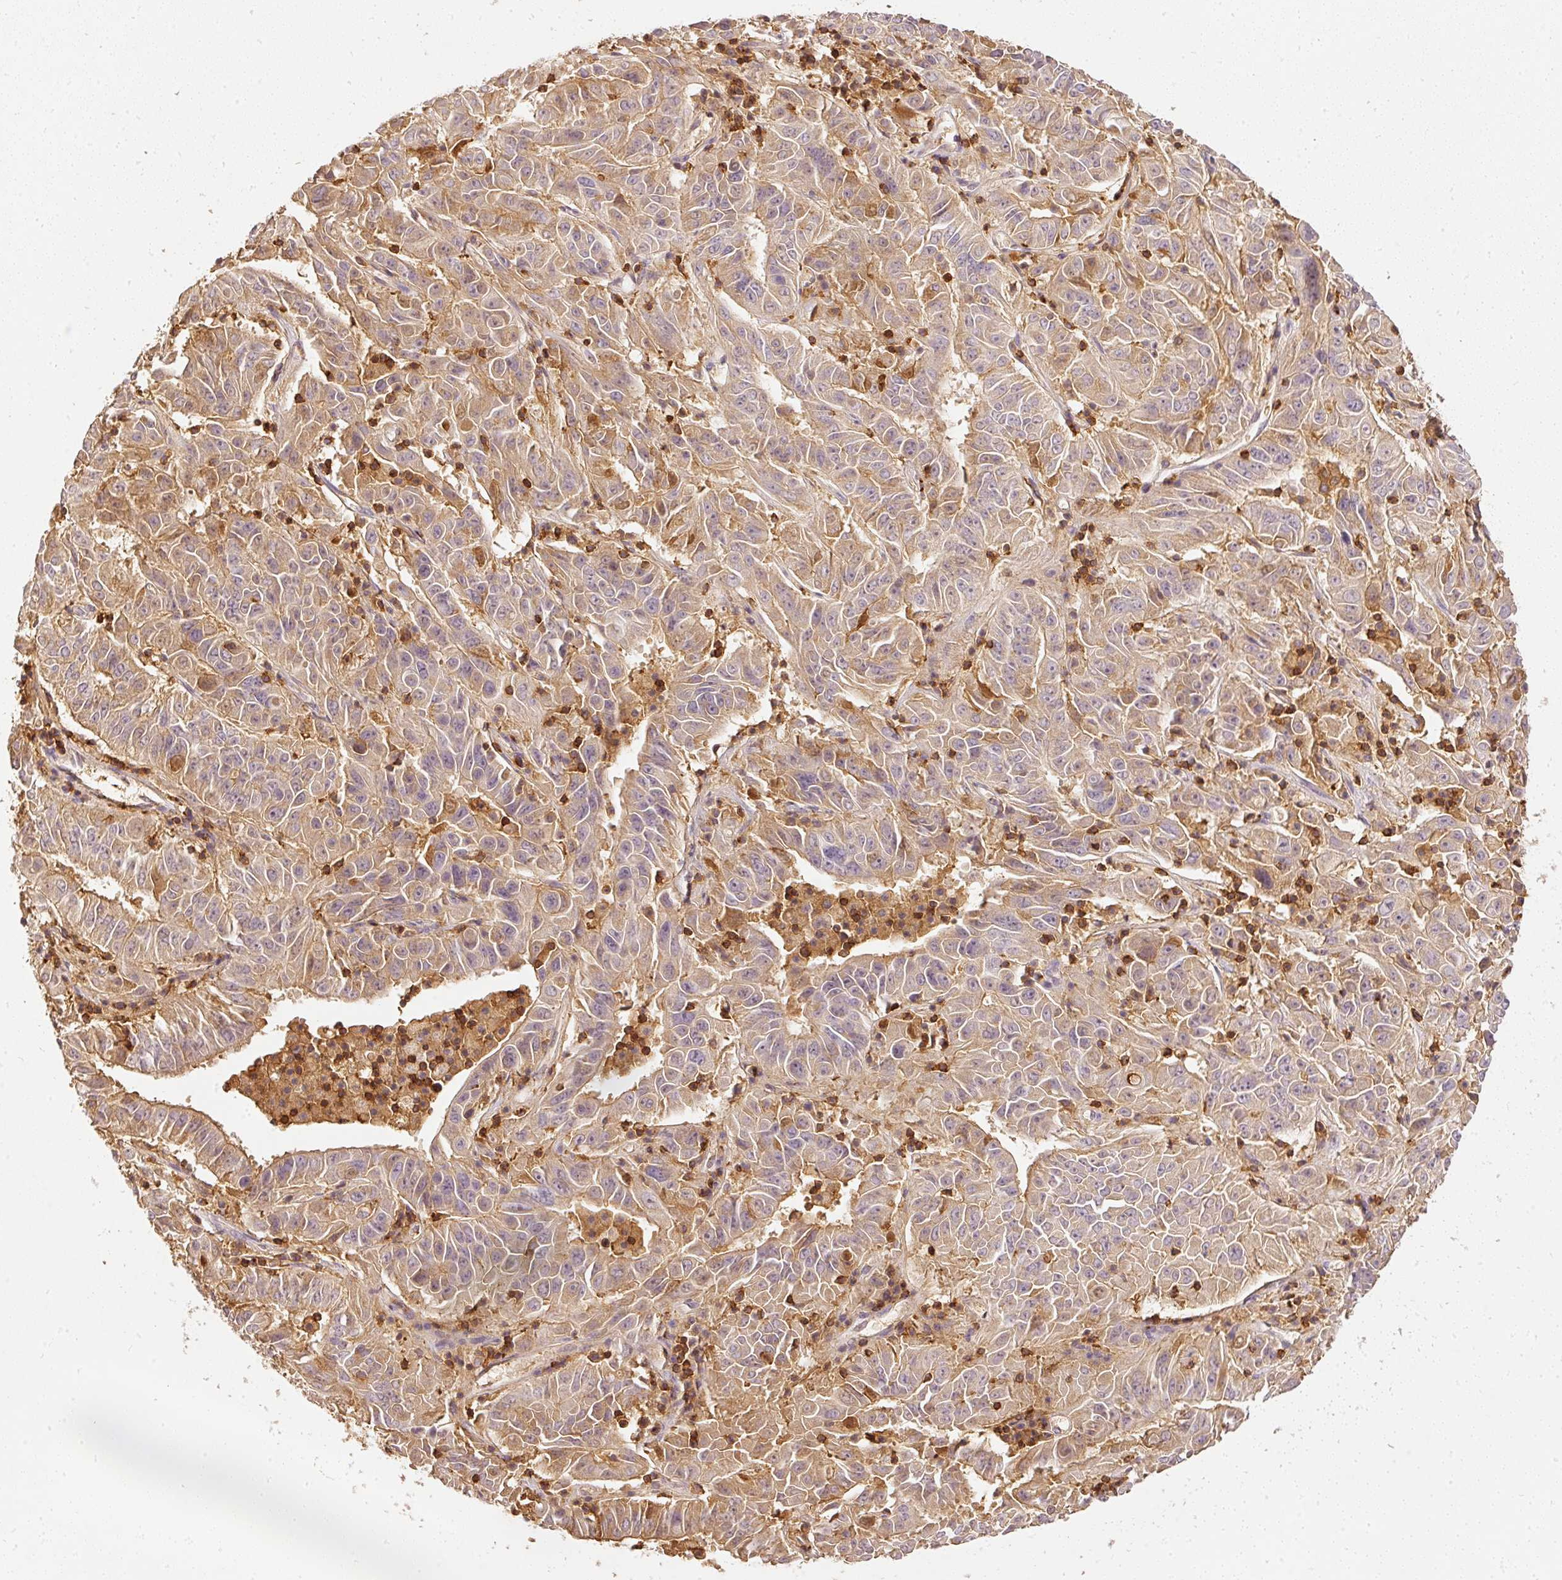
{"staining": {"intensity": "weak", "quantity": "25%-75%", "location": "cytoplasmic/membranous"}, "tissue": "pancreatic cancer", "cell_type": "Tumor cells", "image_type": "cancer", "snomed": [{"axis": "morphology", "description": "Adenocarcinoma, NOS"}, {"axis": "topography", "description": "Pancreas"}], "caption": "Human pancreatic cancer stained for a protein (brown) reveals weak cytoplasmic/membranous positive staining in approximately 25%-75% of tumor cells.", "gene": "EVL", "patient": {"sex": "male", "age": 63}}